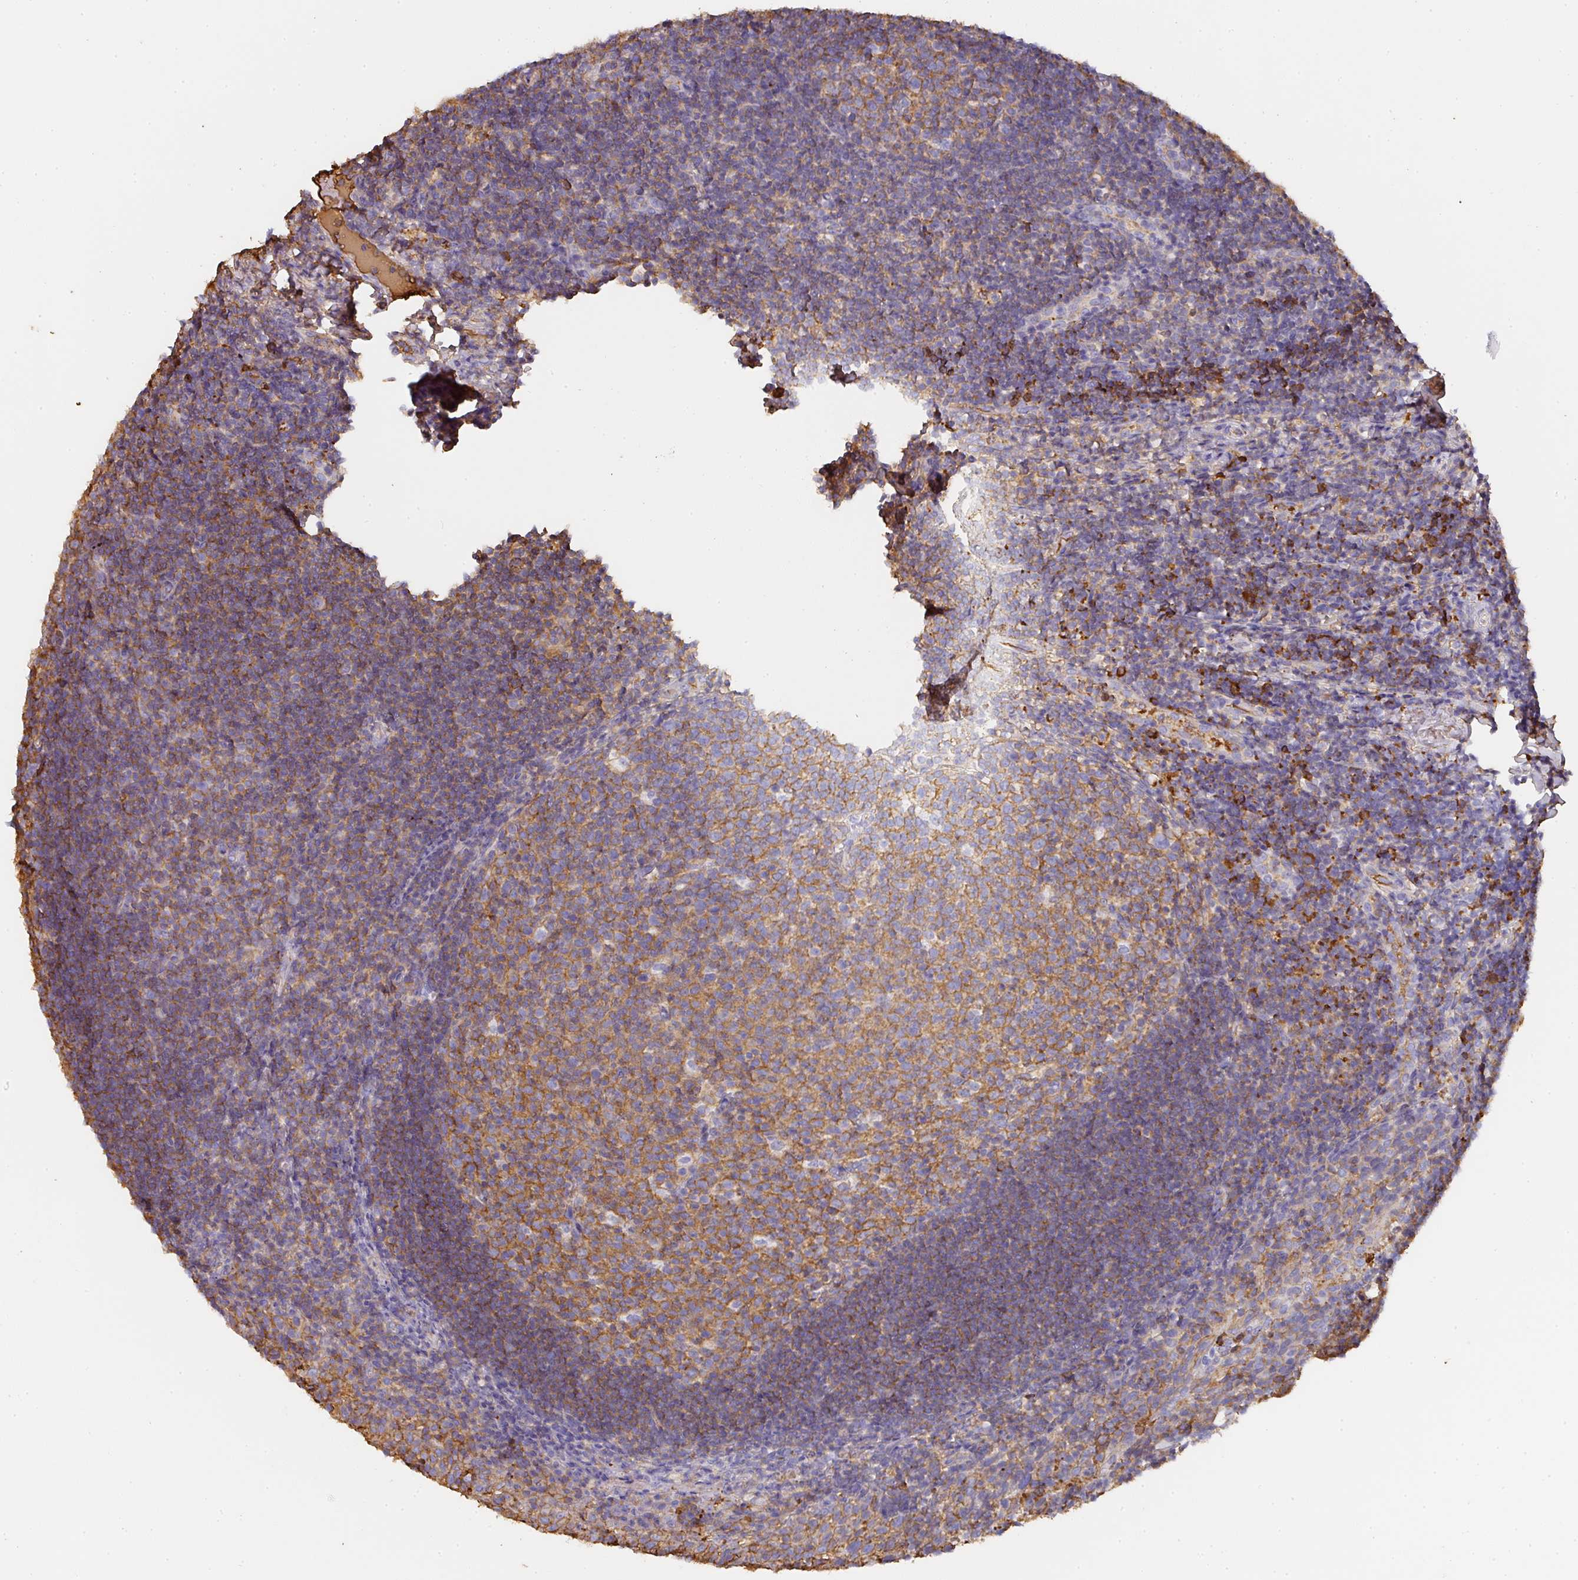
{"staining": {"intensity": "moderate", "quantity": ">75%", "location": "cytoplasmic/membranous"}, "tissue": "tonsil", "cell_type": "Germinal center cells", "image_type": "normal", "snomed": [{"axis": "morphology", "description": "Normal tissue, NOS"}, {"axis": "topography", "description": "Tonsil"}], "caption": "Immunohistochemistry (IHC) of normal tonsil shows medium levels of moderate cytoplasmic/membranous expression in approximately >75% of germinal center cells.", "gene": "ALB", "patient": {"sex": "female", "age": 10}}